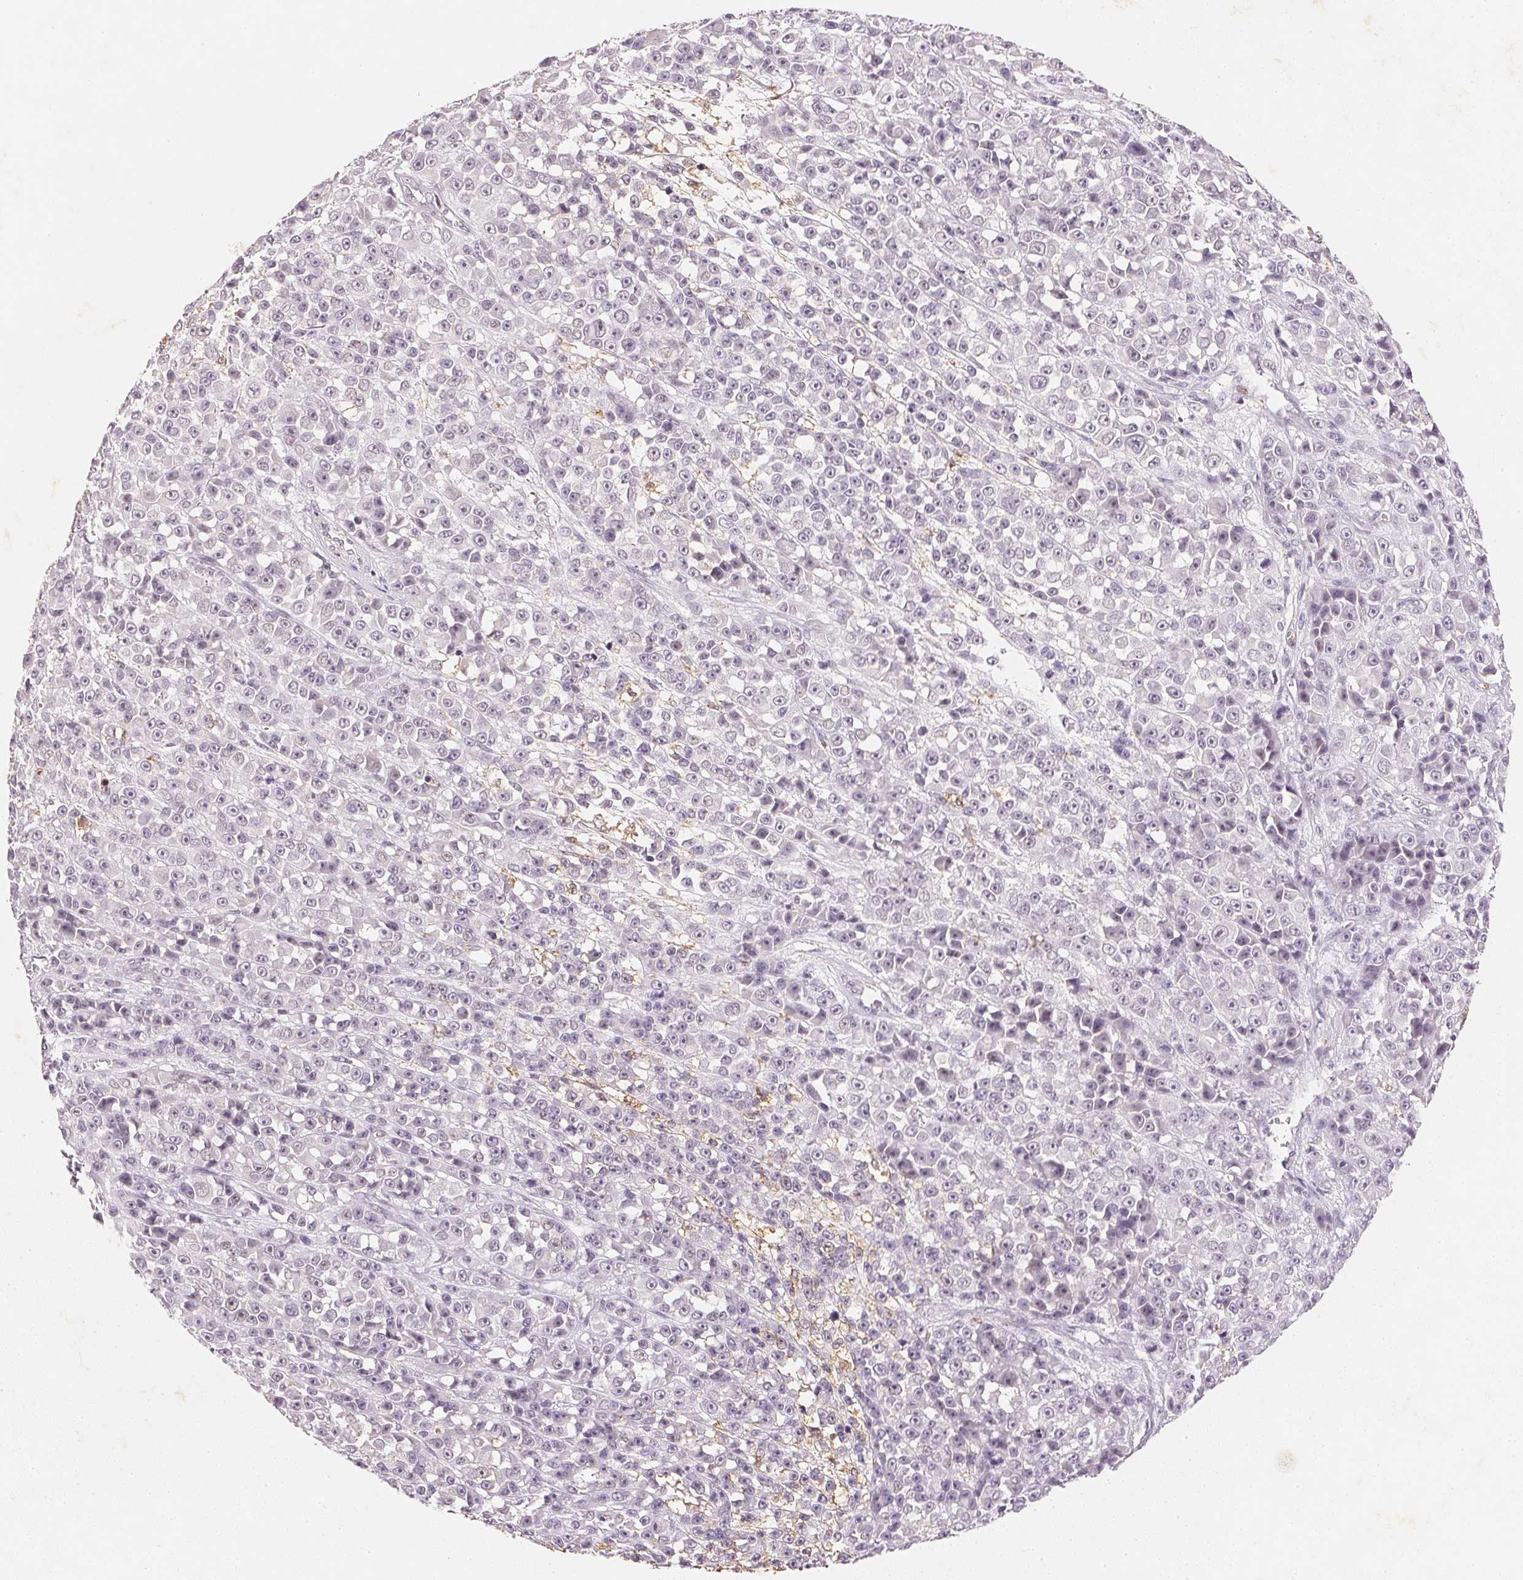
{"staining": {"intensity": "negative", "quantity": "none", "location": "none"}, "tissue": "melanoma", "cell_type": "Tumor cells", "image_type": "cancer", "snomed": [{"axis": "morphology", "description": "Malignant melanoma, NOS"}, {"axis": "topography", "description": "Skin"}, {"axis": "topography", "description": "Skin of back"}], "caption": "Photomicrograph shows no protein positivity in tumor cells of malignant melanoma tissue.", "gene": "SMTN", "patient": {"sex": "male", "age": 91}}